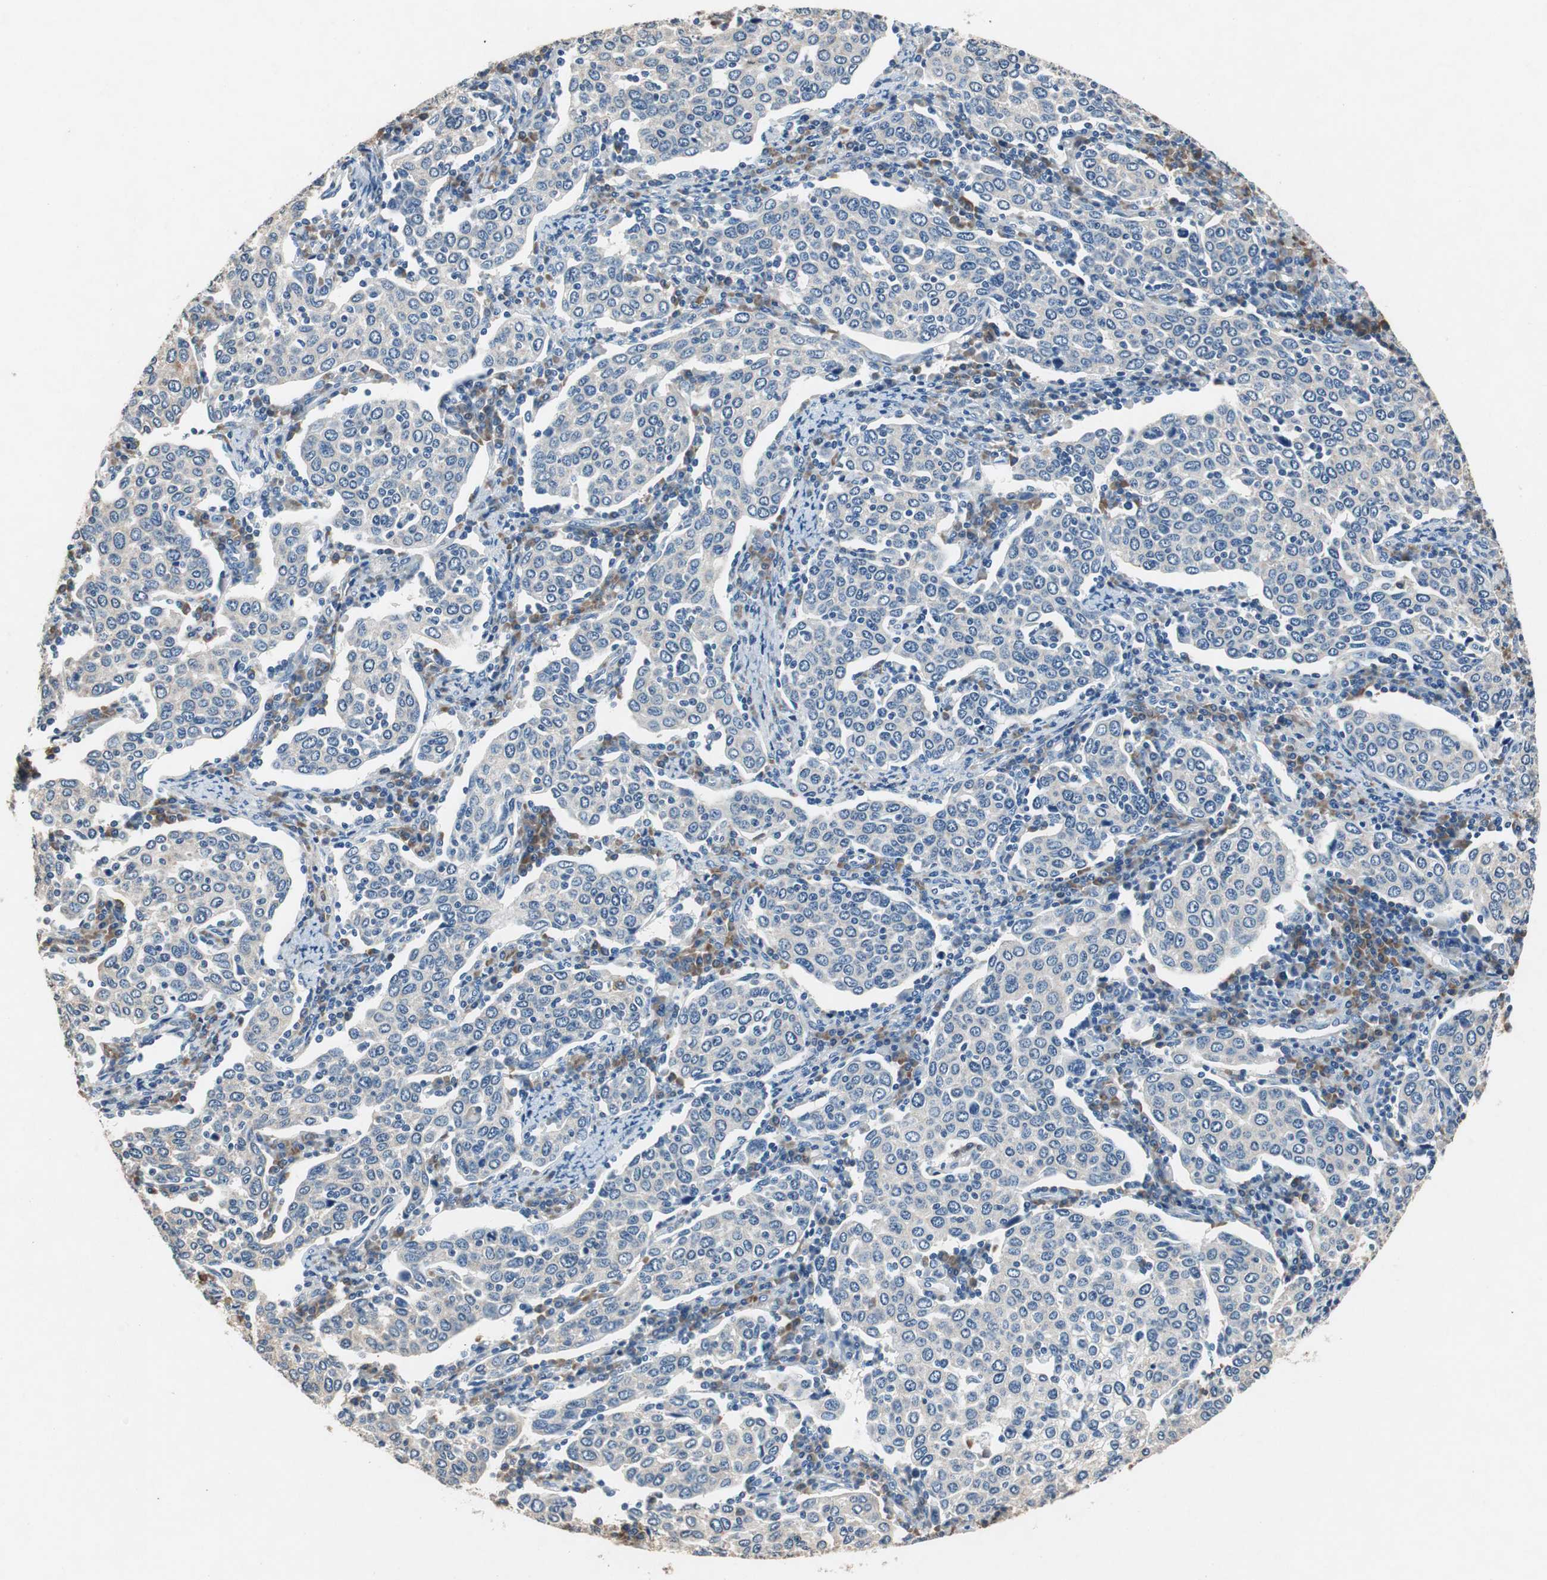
{"staining": {"intensity": "weak", "quantity": "<25%", "location": "cytoplasmic/membranous"}, "tissue": "cervical cancer", "cell_type": "Tumor cells", "image_type": "cancer", "snomed": [{"axis": "morphology", "description": "Squamous cell carcinoma, NOS"}, {"axis": "topography", "description": "Cervix"}], "caption": "This micrograph is of cervical cancer (squamous cell carcinoma) stained with immunohistochemistry (IHC) to label a protein in brown with the nuclei are counter-stained blue. There is no positivity in tumor cells.", "gene": "RPL35", "patient": {"sex": "female", "age": 40}}